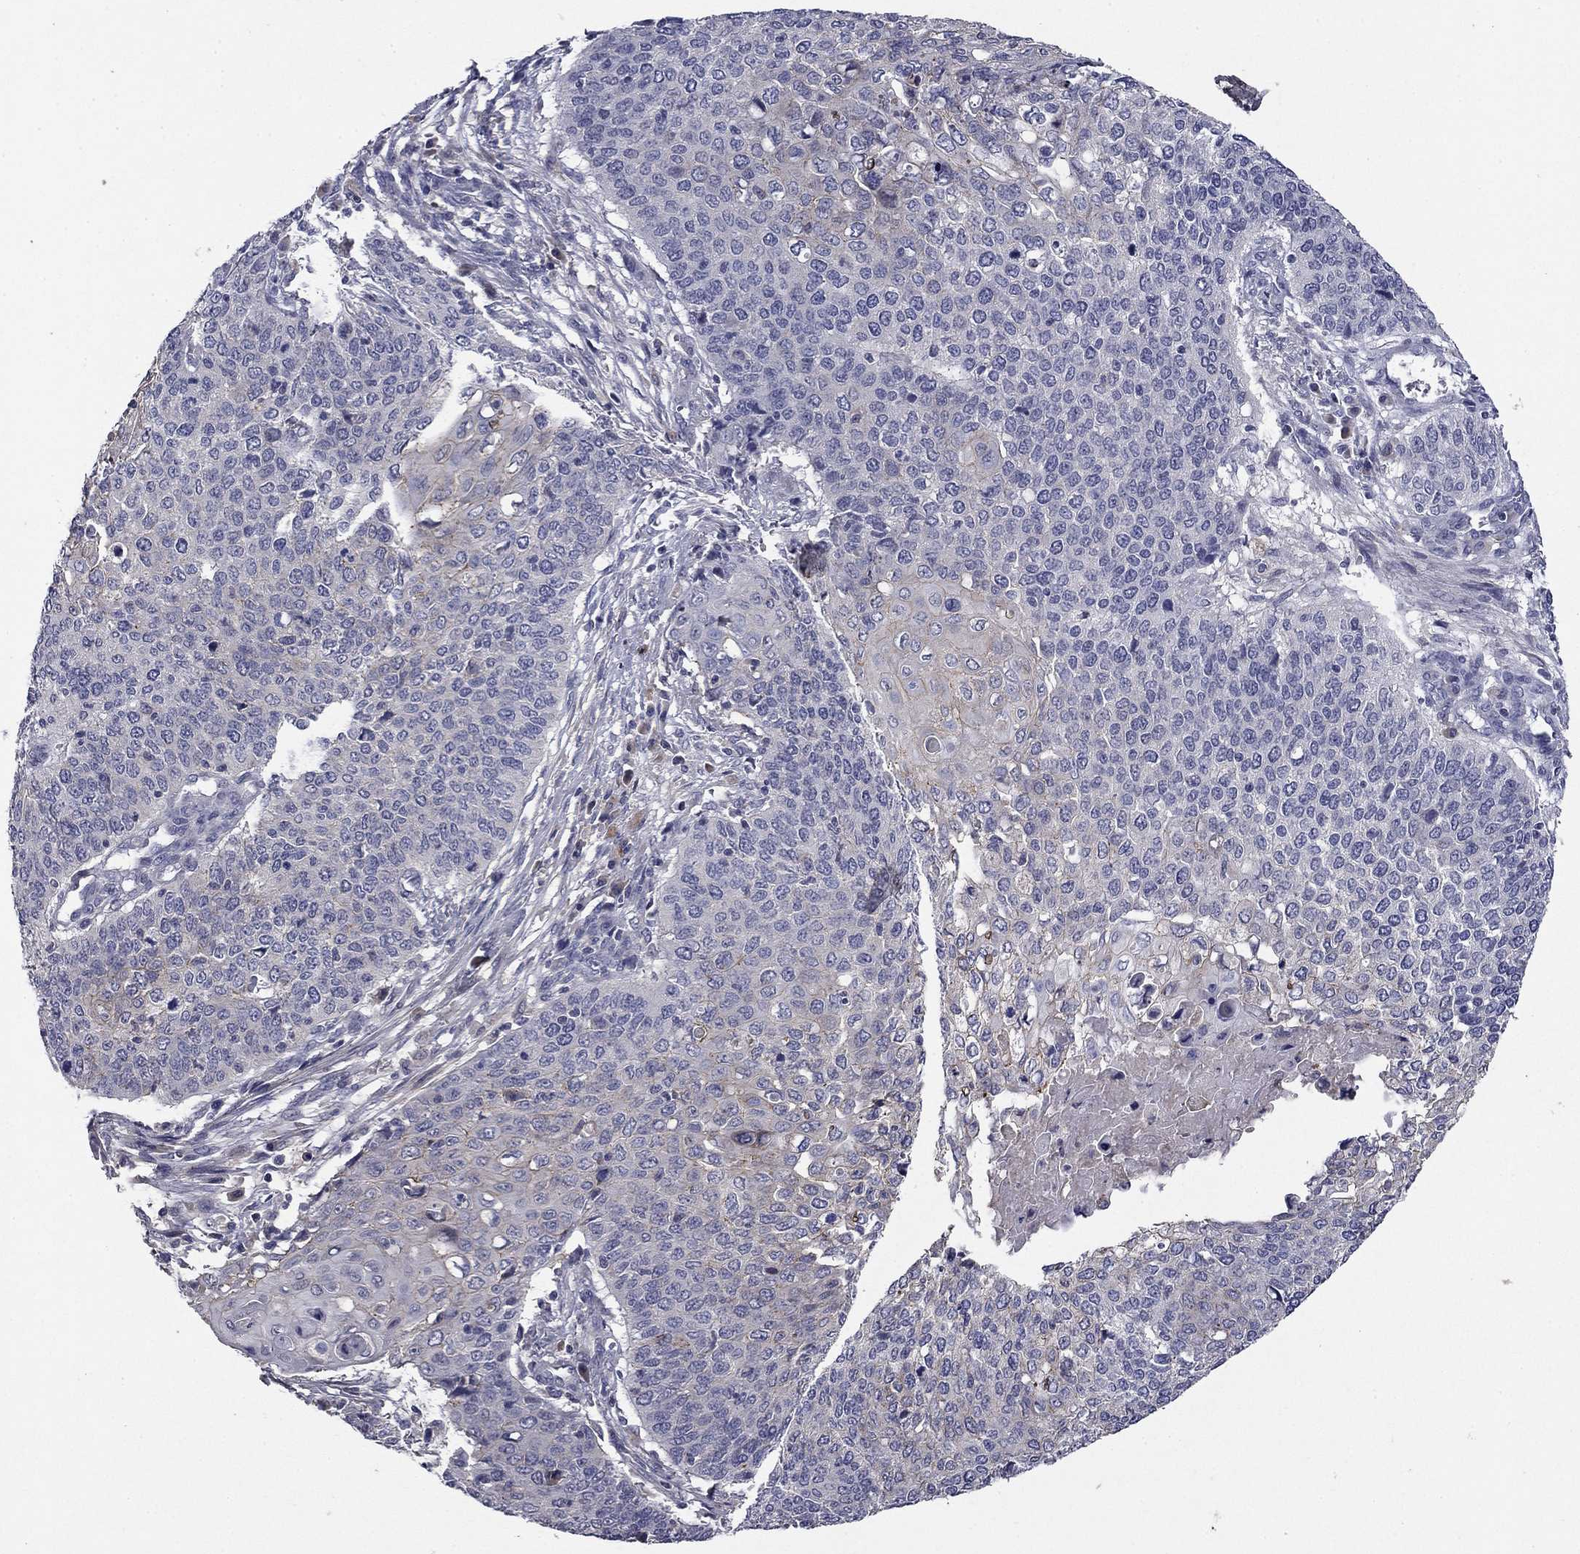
{"staining": {"intensity": "negative", "quantity": "none", "location": "none"}, "tissue": "cervical cancer", "cell_type": "Tumor cells", "image_type": "cancer", "snomed": [{"axis": "morphology", "description": "Squamous cell carcinoma, NOS"}, {"axis": "topography", "description": "Cervix"}], "caption": "IHC of cervical cancer (squamous cell carcinoma) exhibits no positivity in tumor cells.", "gene": "COL2A1", "patient": {"sex": "female", "age": 39}}